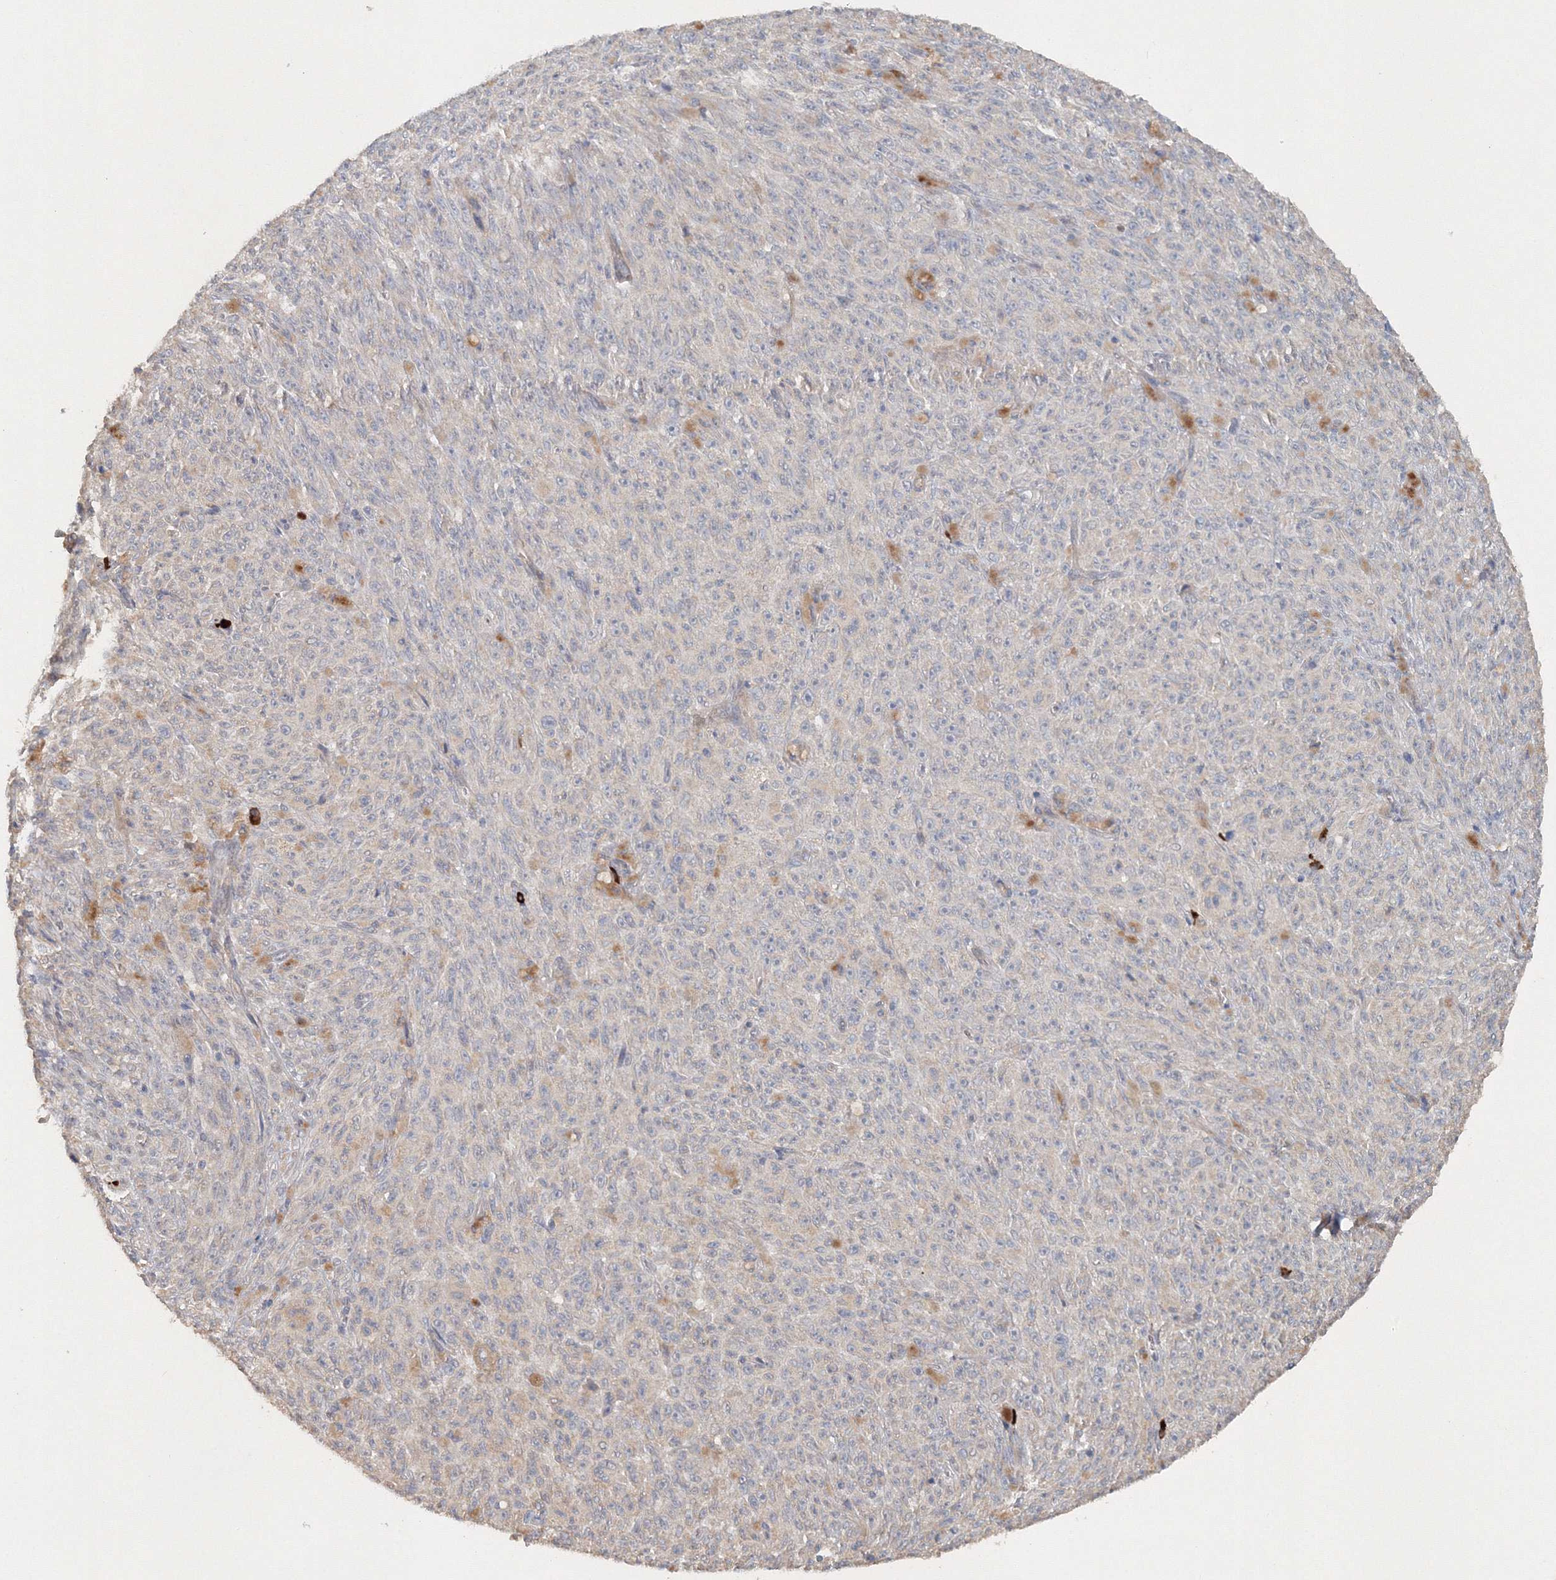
{"staining": {"intensity": "negative", "quantity": "none", "location": "none"}, "tissue": "melanoma", "cell_type": "Tumor cells", "image_type": "cancer", "snomed": [{"axis": "morphology", "description": "Malignant melanoma, NOS"}, {"axis": "topography", "description": "Skin"}], "caption": "There is no significant positivity in tumor cells of melanoma.", "gene": "NALF2", "patient": {"sex": "female", "age": 82}}